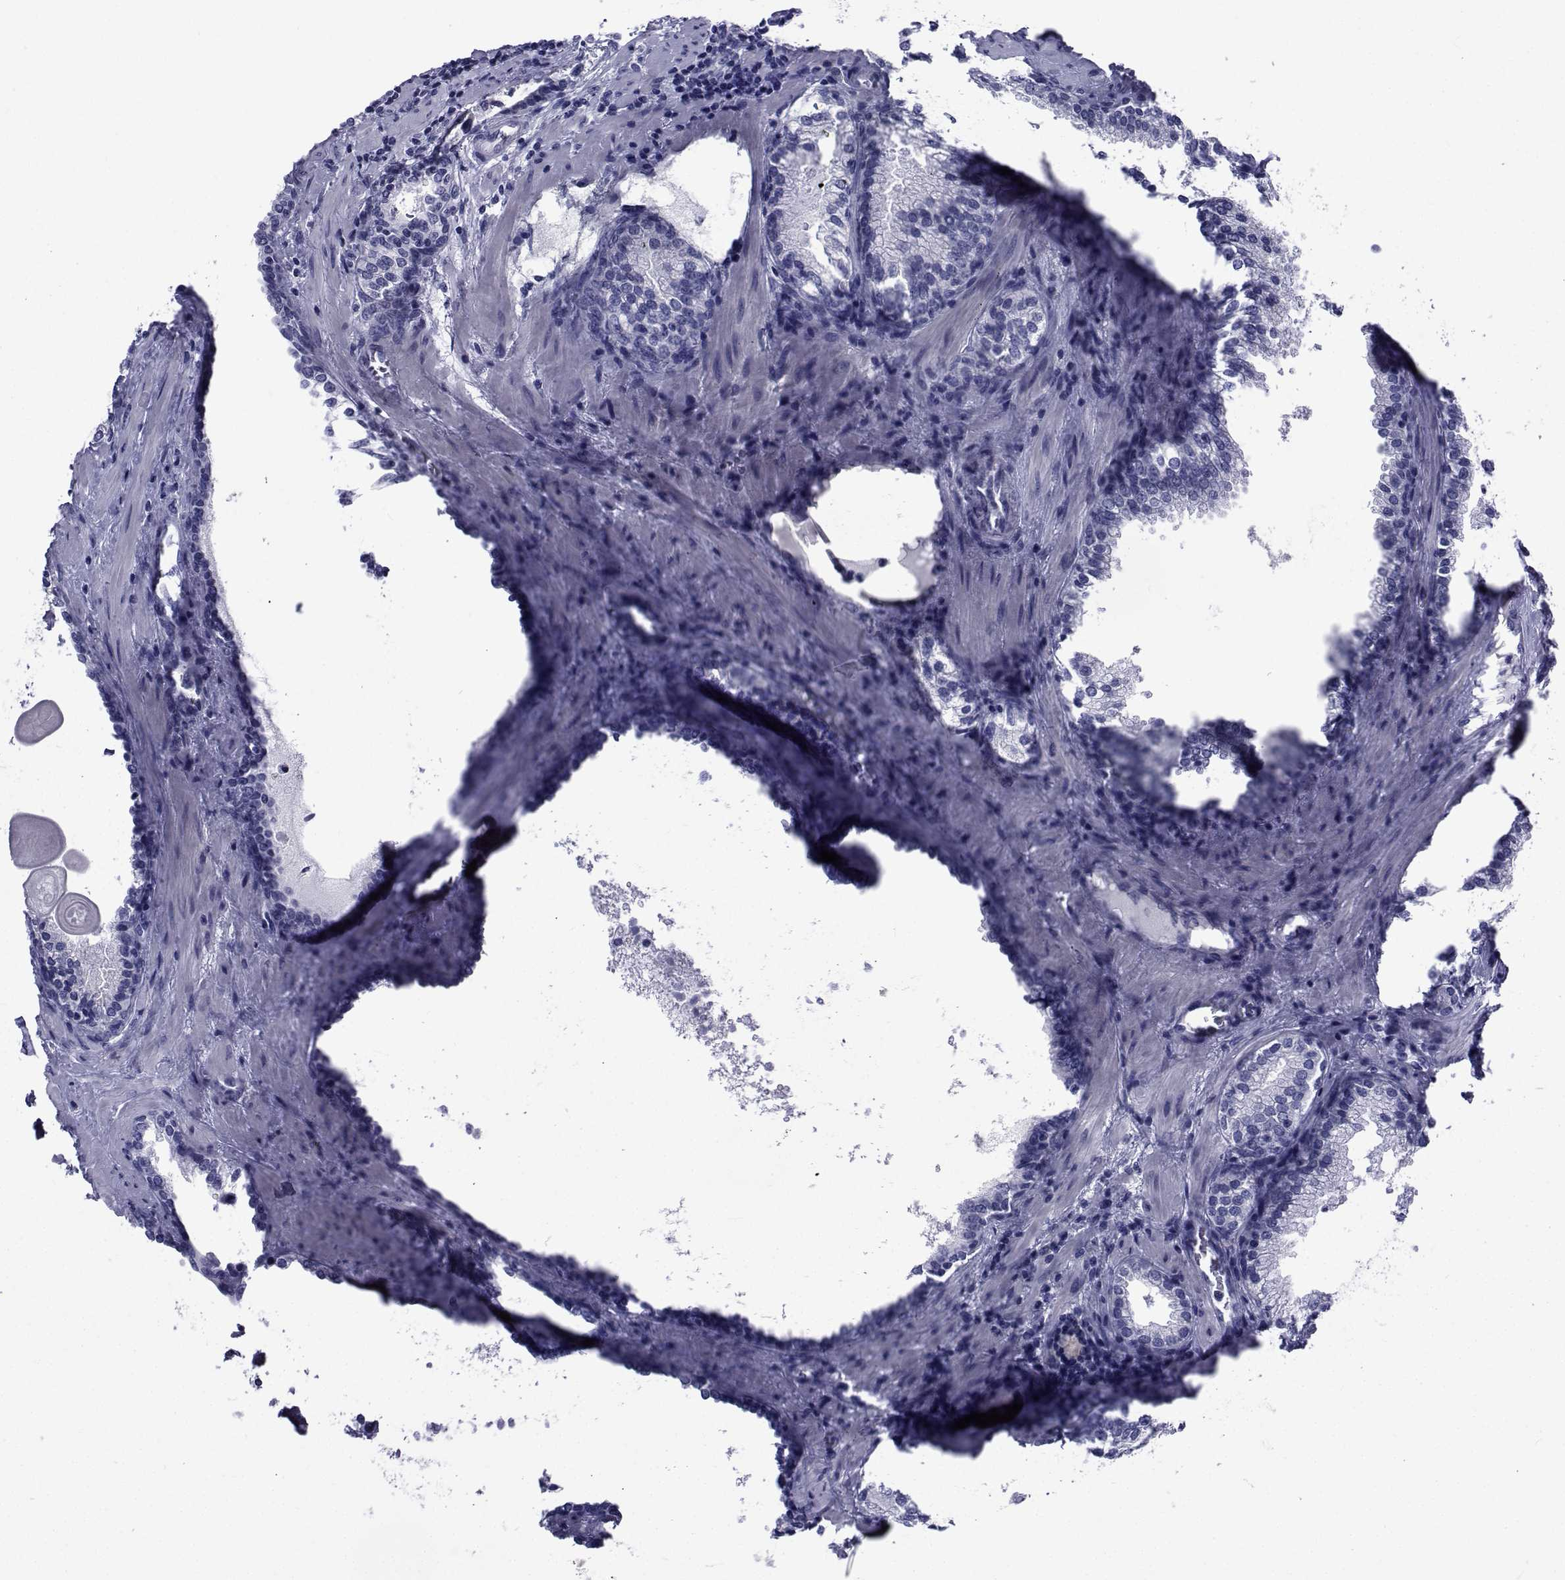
{"staining": {"intensity": "negative", "quantity": "none", "location": "none"}, "tissue": "prostate cancer", "cell_type": "Tumor cells", "image_type": "cancer", "snomed": [{"axis": "morphology", "description": "Adenocarcinoma, Low grade"}, {"axis": "topography", "description": "Prostate"}], "caption": "Human prostate adenocarcinoma (low-grade) stained for a protein using immunohistochemistry demonstrates no positivity in tumor cells.", "gene": "ROPN1", "patient": {"sex": "male", "age": 60}}